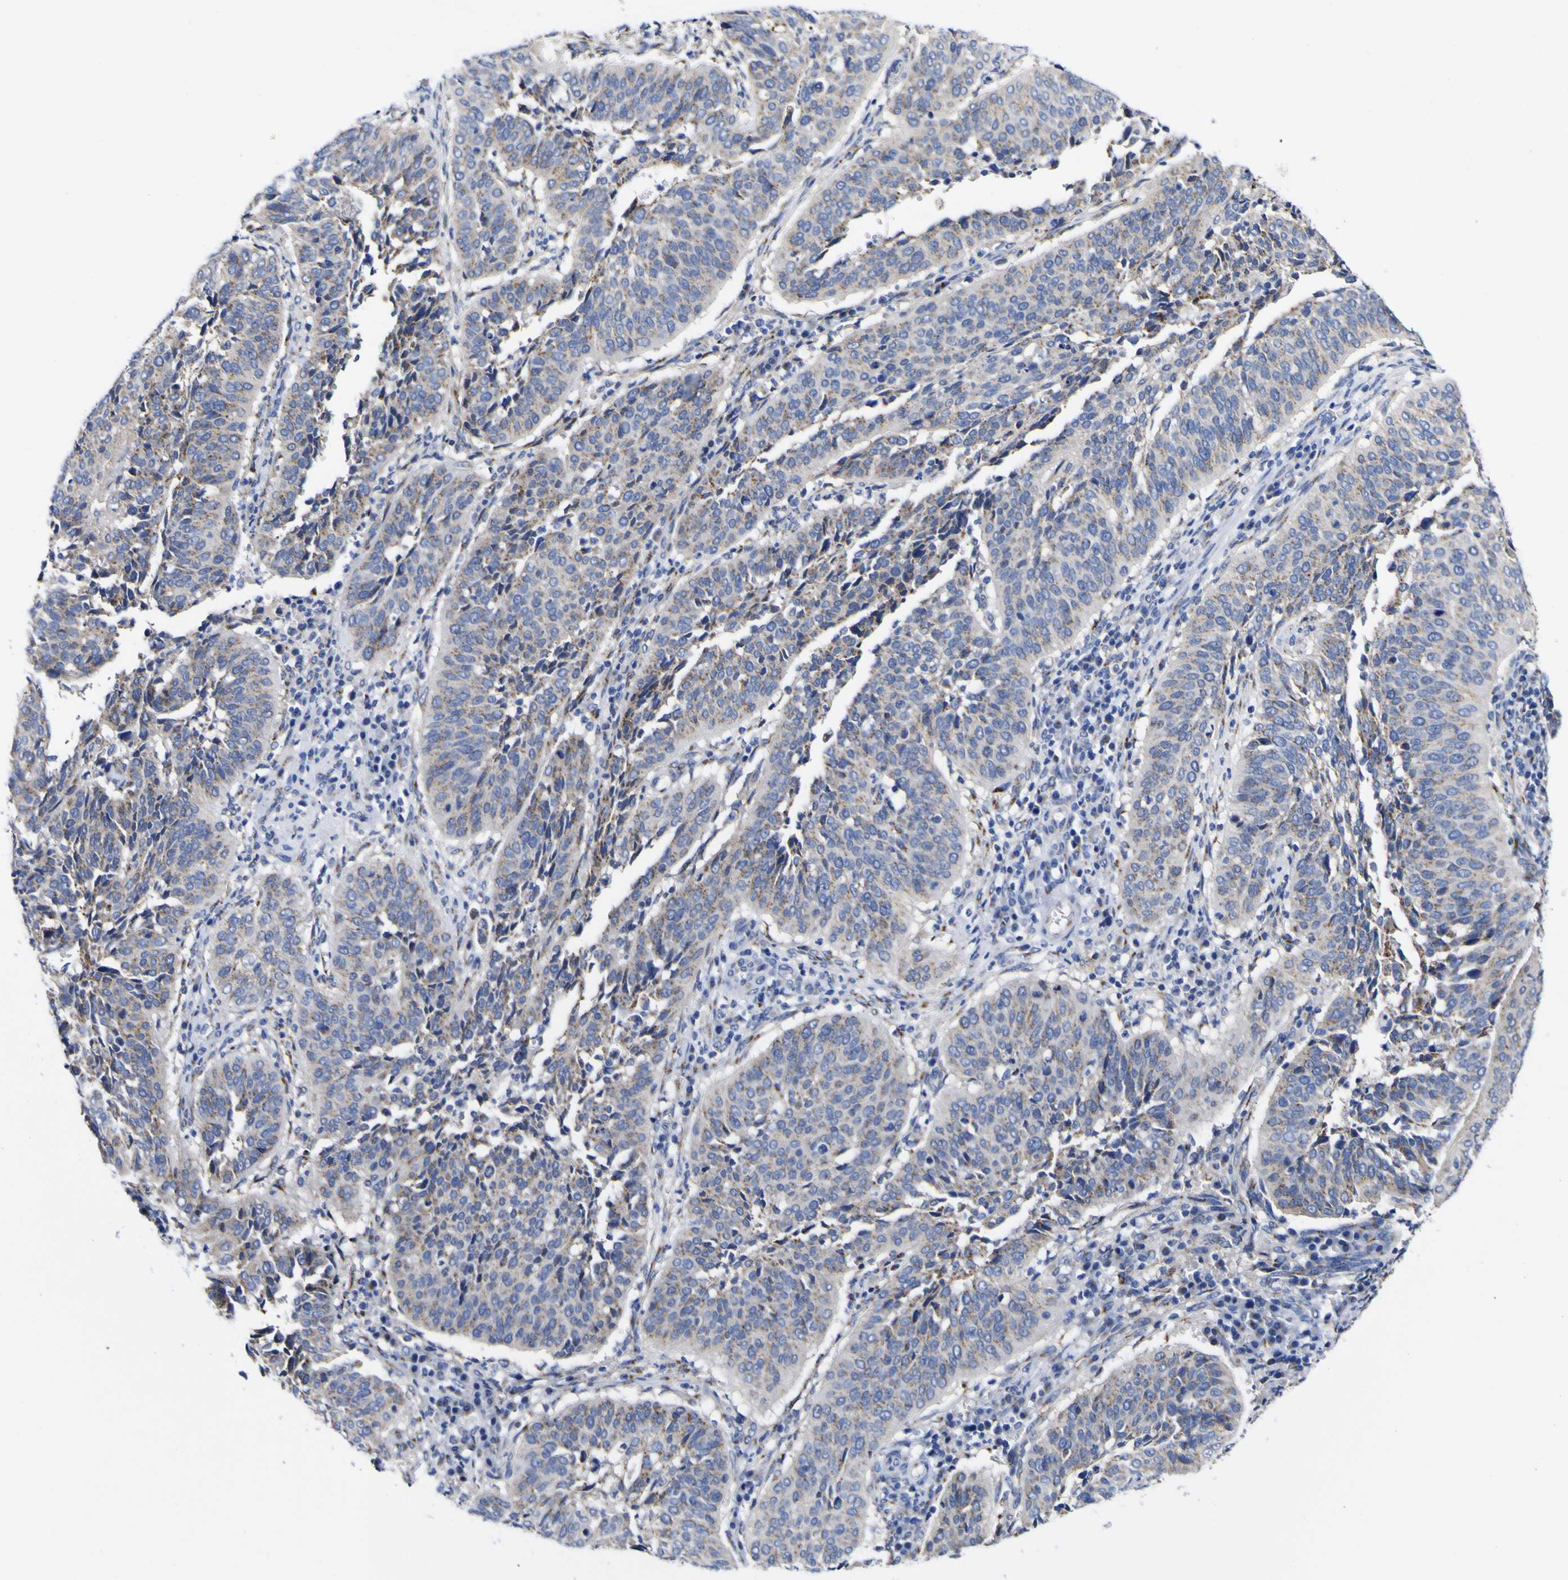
{"staining": {"intensity": "weak", "quantity": "25%-75%", "location": "cytoplasmic/membranous"}, "tissue": "cervical cancer", "cell_type": "Tumor cells", "image_type": "cancer", "snomed": [{"axis": "morphology", "description": "Normal tissue, NOS"}, {"axis": "morphology", "description": "Squamous cell carcinoma, NOS"}, {"axis": "topography", "description": "Cervix"}], "caption": "Human squamous cell carcinoma (cervical) stained with a brown dye reveals weak cytoplasmic/membranous positive expression in approximately 25%-75% of tumor cells.", "gene": "GOLM1", "patient": {"sex": "female", "age": 39}}